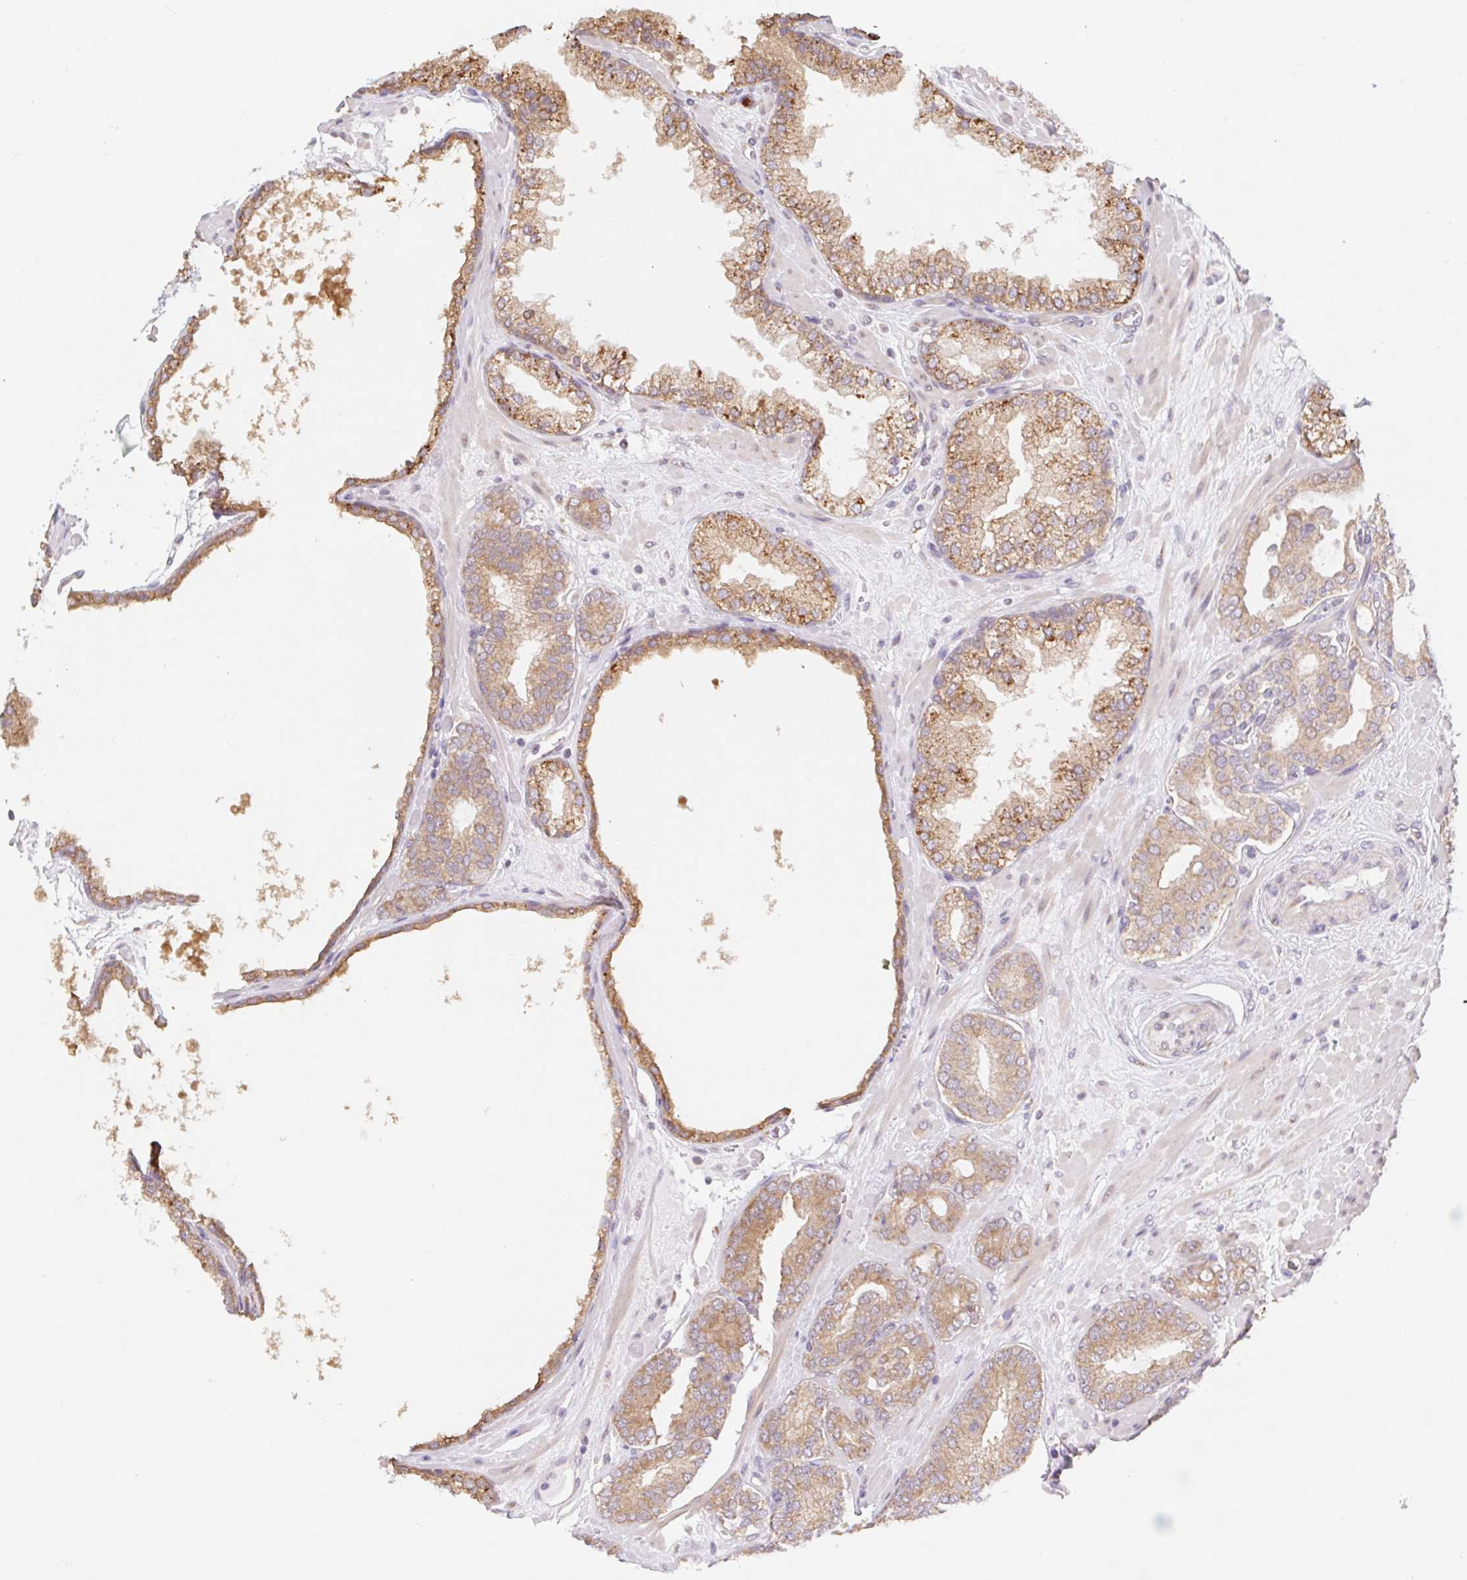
{"staining": {"intensity": "moderate", "quantity": ">75%", "location": "cytoplasmic/membranous"}, "tissue": "prostate cancer", "cell_type": "Tumor cells", "image_type": "cancer", "snomed": [{"axis": "morphology", "description": "Adenocarcinoma, High grade"}, {"axis": "topography", "description": "Prostate"}], "caption": "Tumor cells reveal moderate cytoplasmic/membranous positivity in approximately >75% of cells in prostate cancer (high-grade adenocarcinoma). (DAB (3,3'-diaminobenzidine) IHC with brightfield microscopy, high magnification).", "gene": "TBPL2", "patient": {"sex": "male", "age": 66}}